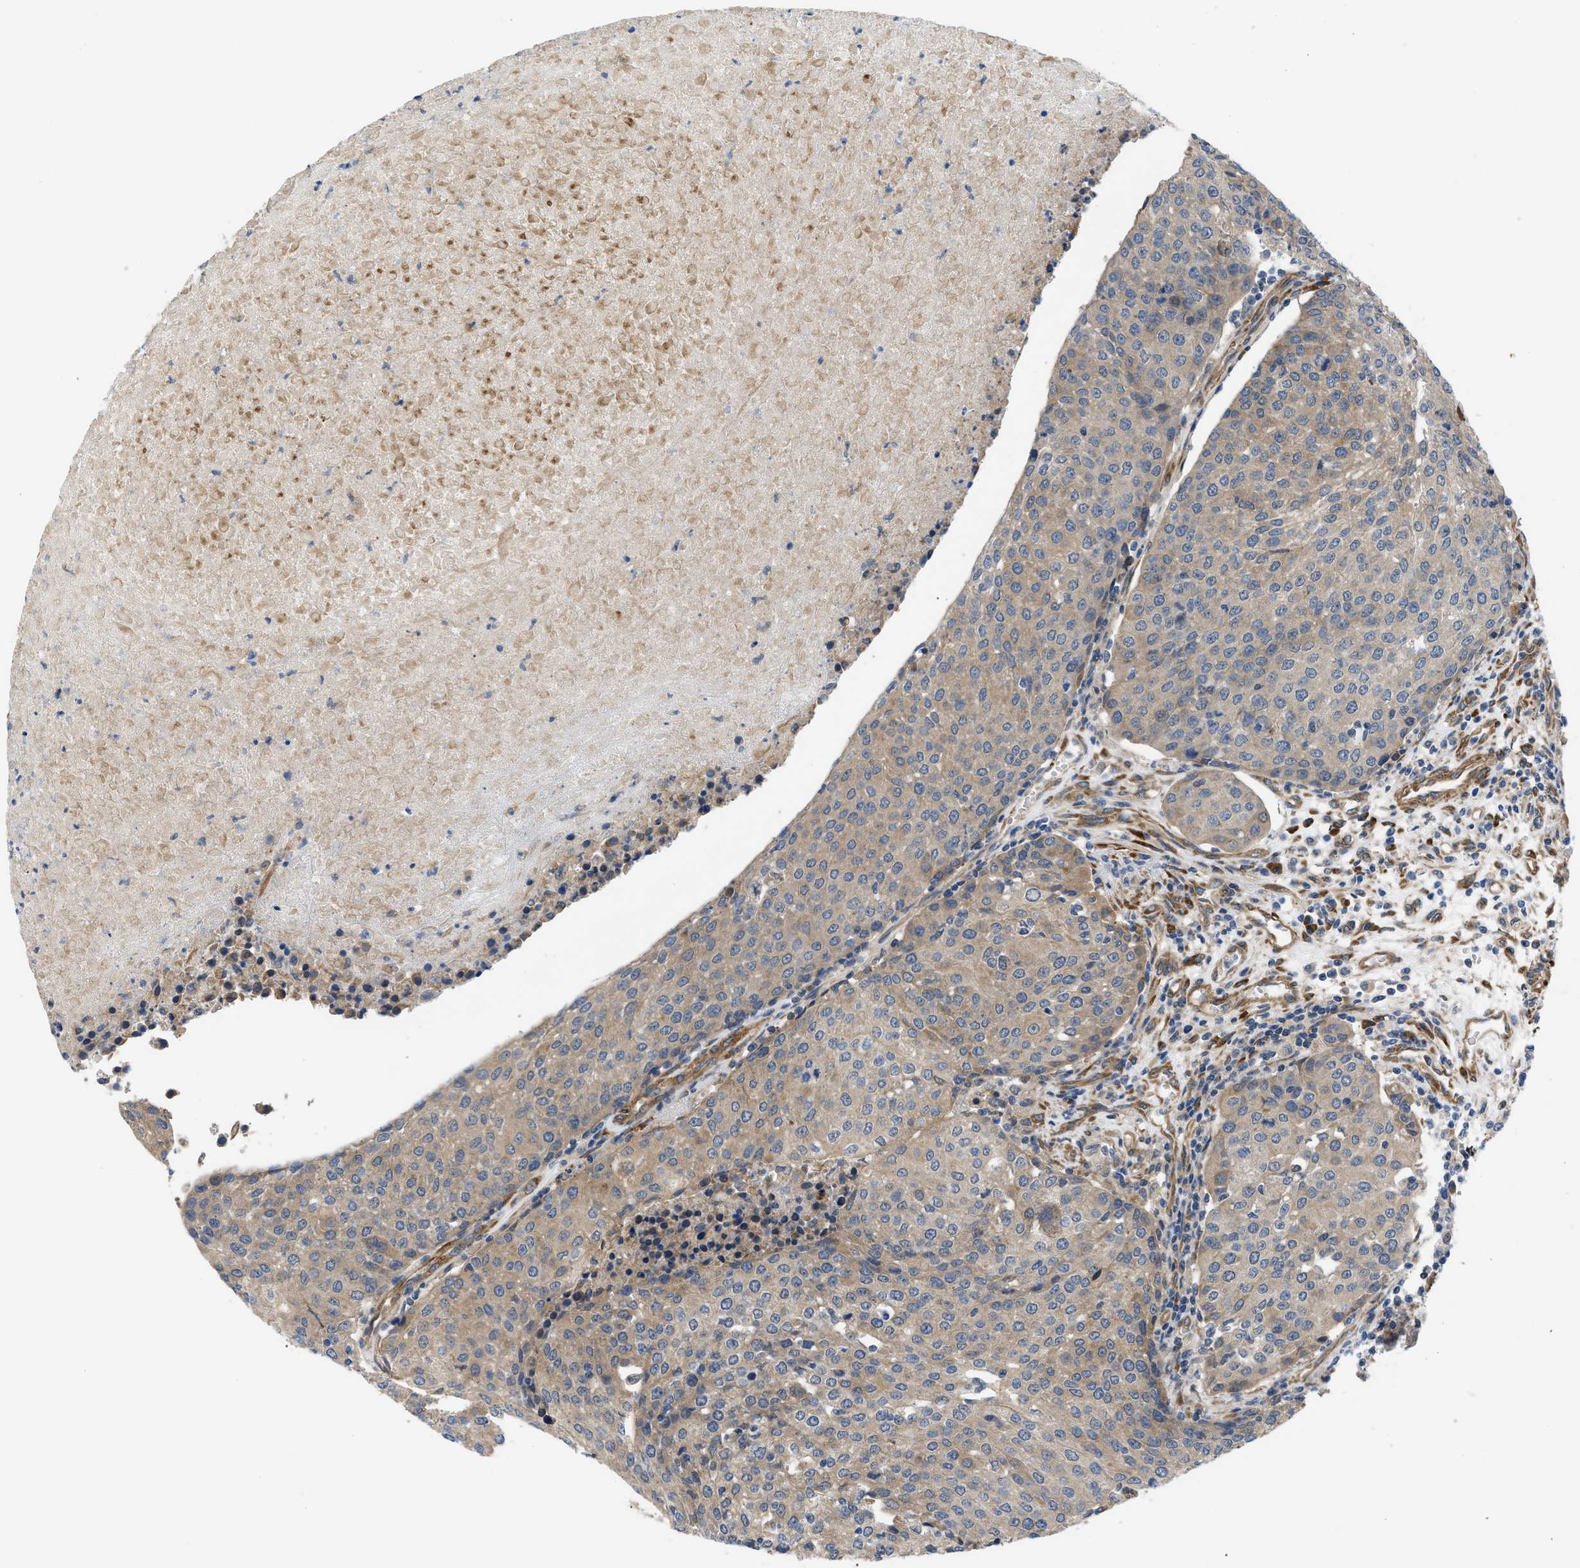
{"staining": {"intensity": "weak", "quantity": "25%-75%", "location": "cytoplasmic/membranous"}, "tissue": "urothelial cancer", "cell_type": "Tumor cells", "image_type": "cancer", "snomed": [{"axis": "morphology", "description": "Urothelial carcinoma, High grade"}, {"axis": "topography", "description": "Urinary bladder"}], "caption": "The micrograph shows staining of high-grade urothelial carcinoma, revealing weak cytoplasmic/membranous protein expression (brown color) within tumor cells. (DAB IHC, brown staining for protein, blue staining for nuclei).", "gene": "MYO10", "patient": {"sex": "female", "age": 85}}